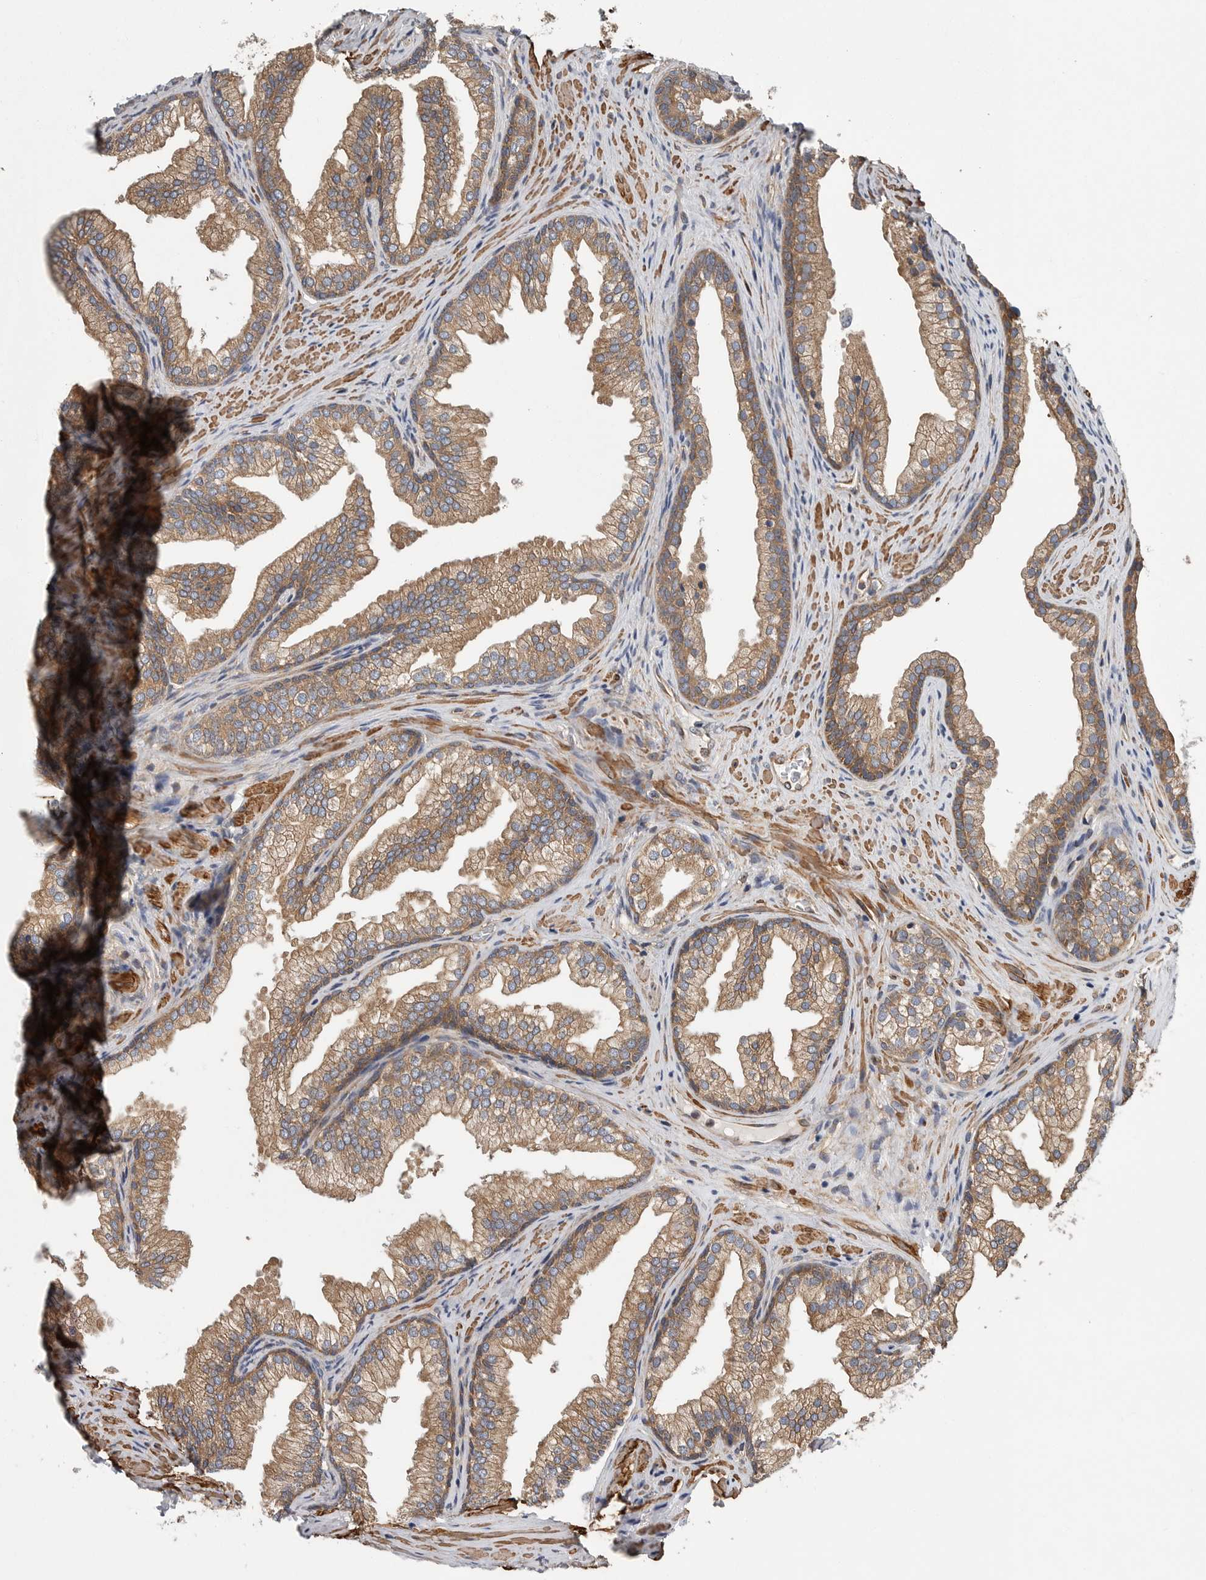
{"staining": {"intensity": "moderate", "quantity": ">75%", "location": "cytoplasmic/membranous"}, "tissue": "prostate", "cell_type": "Glandular cells", "image_type": "normal", "snomed": [{"axis": "morphology", "description": "Normal tissue, NOS"}, {"axis": "topography", "description": "Prostate"}], "caption": "About >75% of glandular cells in normal prostate show moderate cytoplasmic/membranous protein staining as visualized by brown immunohistochemical staining.", "gene": "OXR1", "patient": {"sex": "male", "age": 76}}